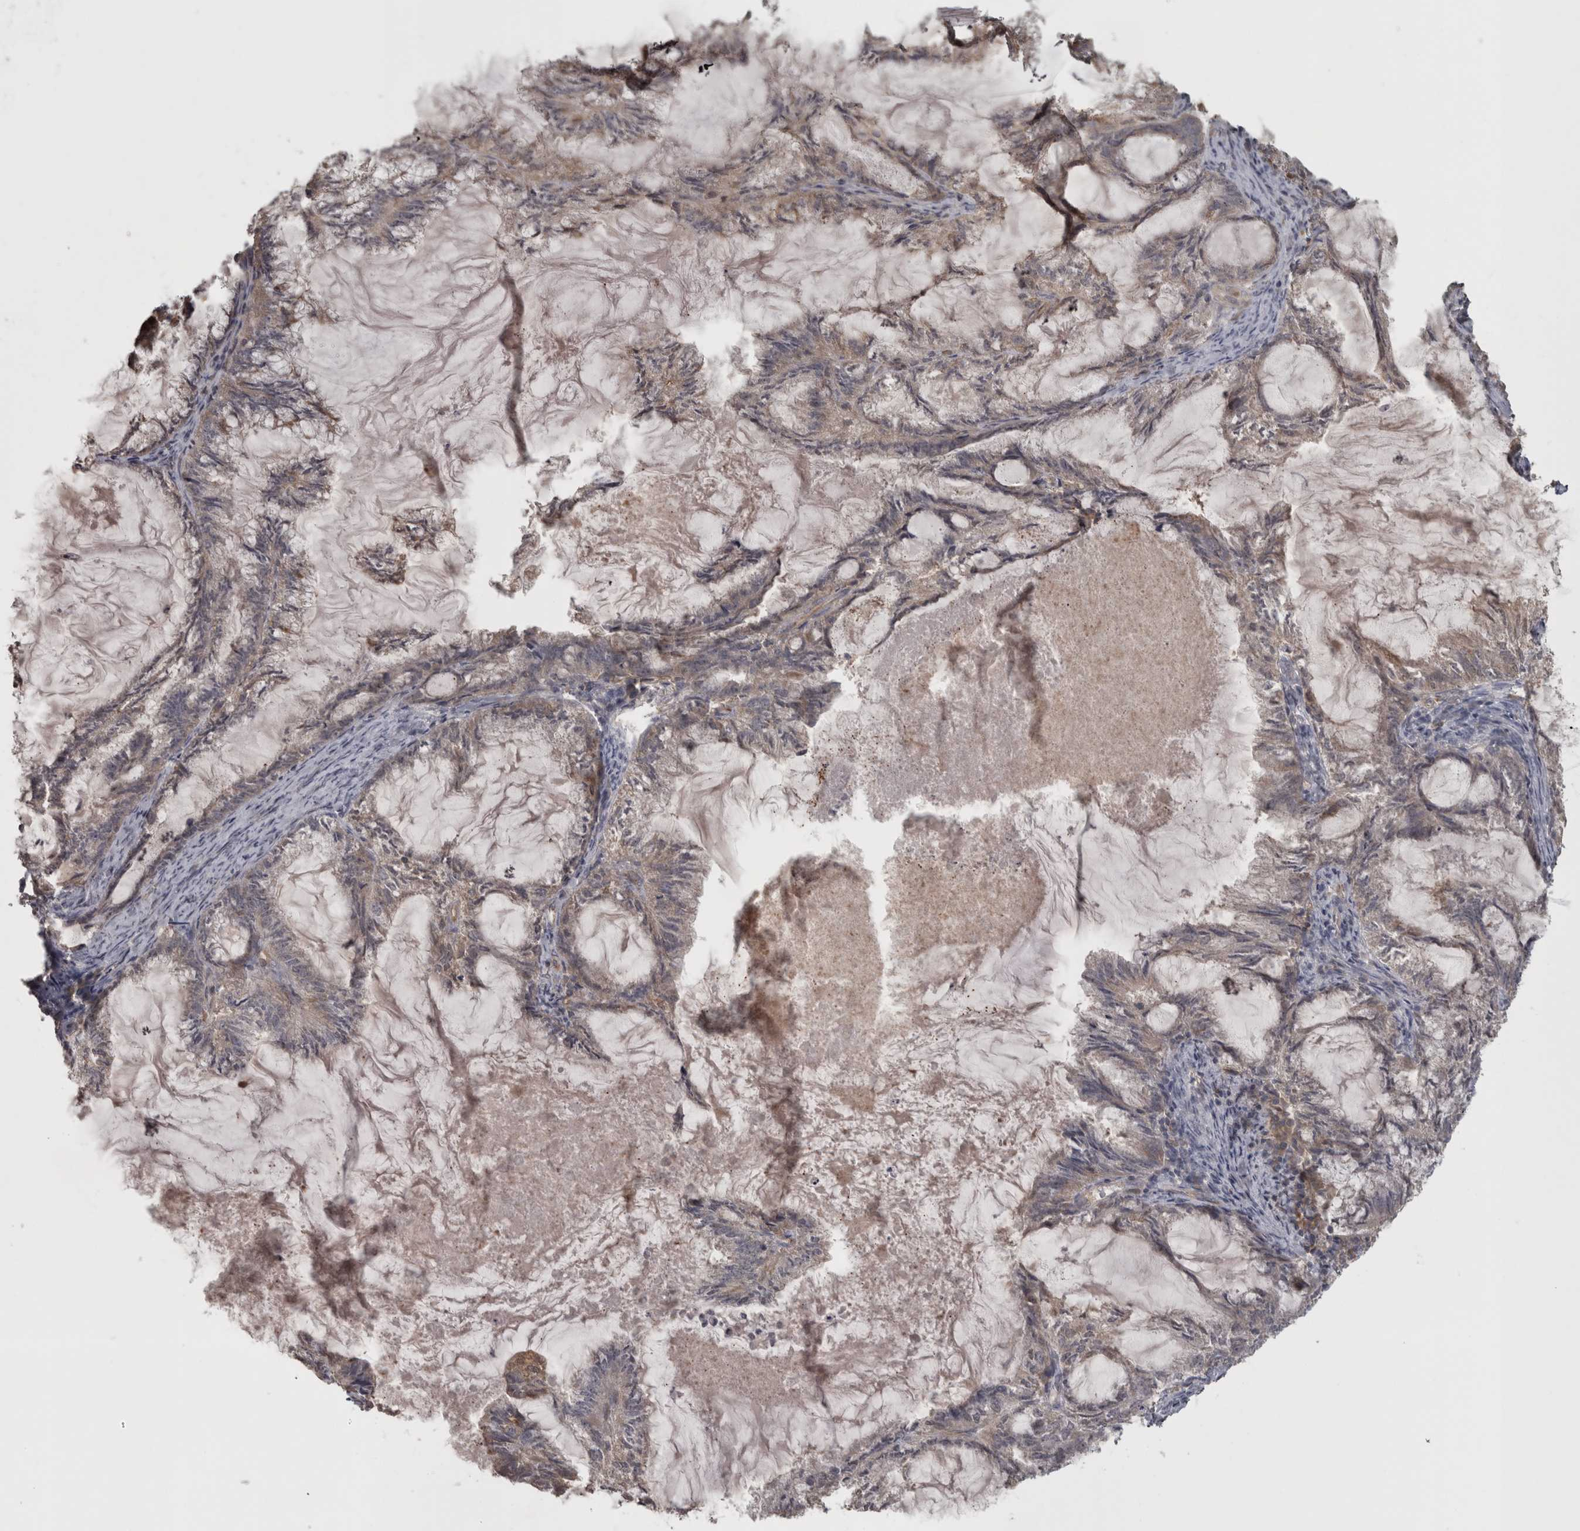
{"staining": {"intensity": "weak", "quantity": "<25%", "location": "cytoplasmic/membranous"}, "tissue": "endometrial cancer", "cell_type": "Tumor cells", "image_type": "cancer", "snomed": [{"axis": "morphology", "description": "Adenocarcinoma, NOS"}, {"axis": "topography", "description": "Endometrium"}], "caption": "Tumor cells are negative for brown protein staining in endometrial adenocarcinoma.", "gene": "MICU3", "patient": {"sex": "female", "age": 86}}